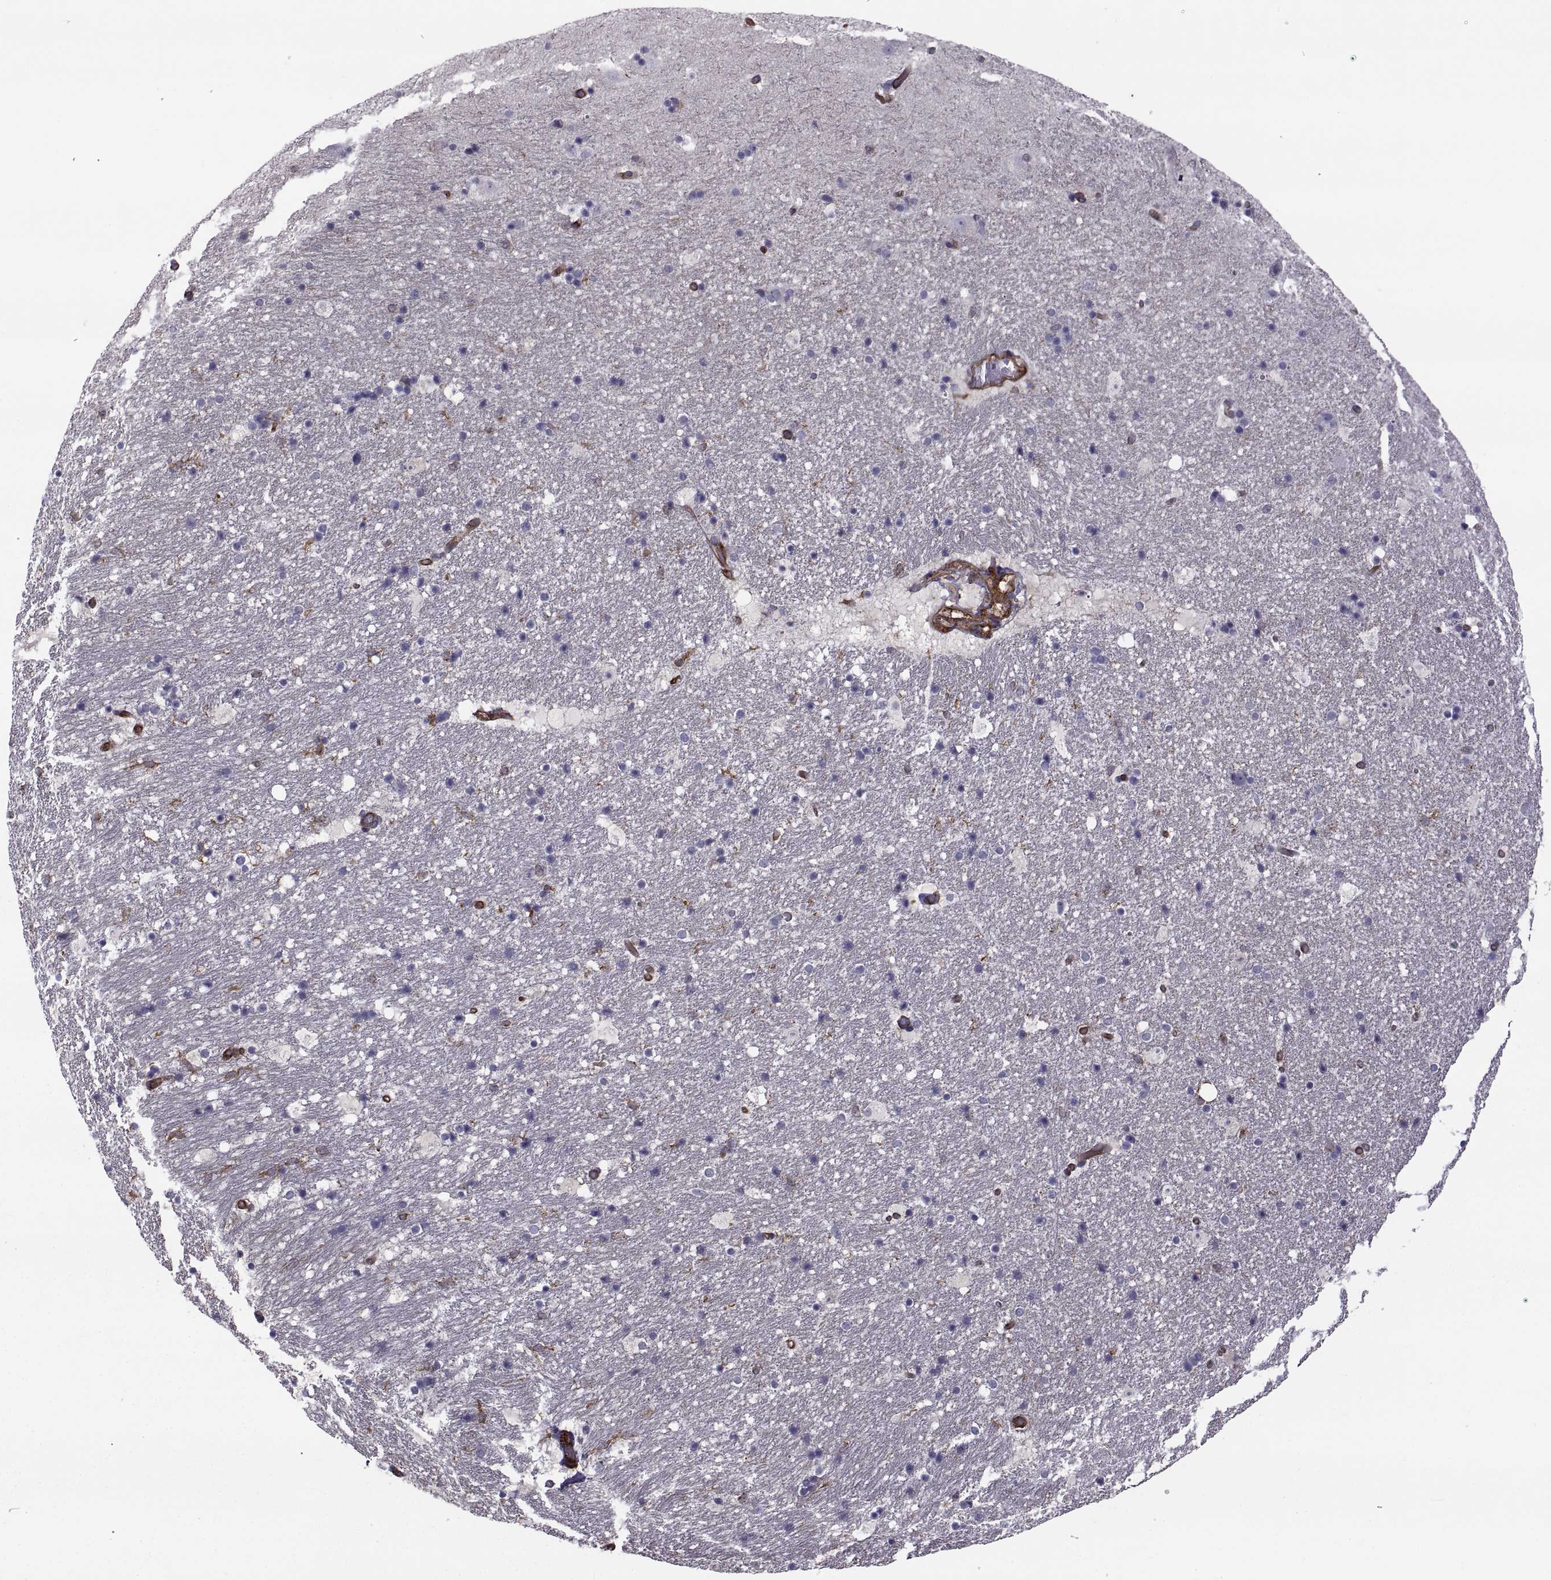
{"staining": {"intensity": "negative", "quantity": "none", "location": "none"}, "tissue": "hippocampus", "cell_type": "Glial cells", "image_type": "normal", "snomed": [{"axis": "morphology", "description": "Normal tissue, NOS"}, {"axis": "topography", "description": "Hippocampus"}], "caption": "Image shows no significant protein expression in glial cells of benign hippocampus. The staining was performed using DAB (3,3'-diaminobenzidine) to visualize the protein expression in brown, while the nuclei were stained in blue with hematoxylin (Magnification: 20x).", "gene": "MYH9", "patient": {"sex": "male", "age": 51}}